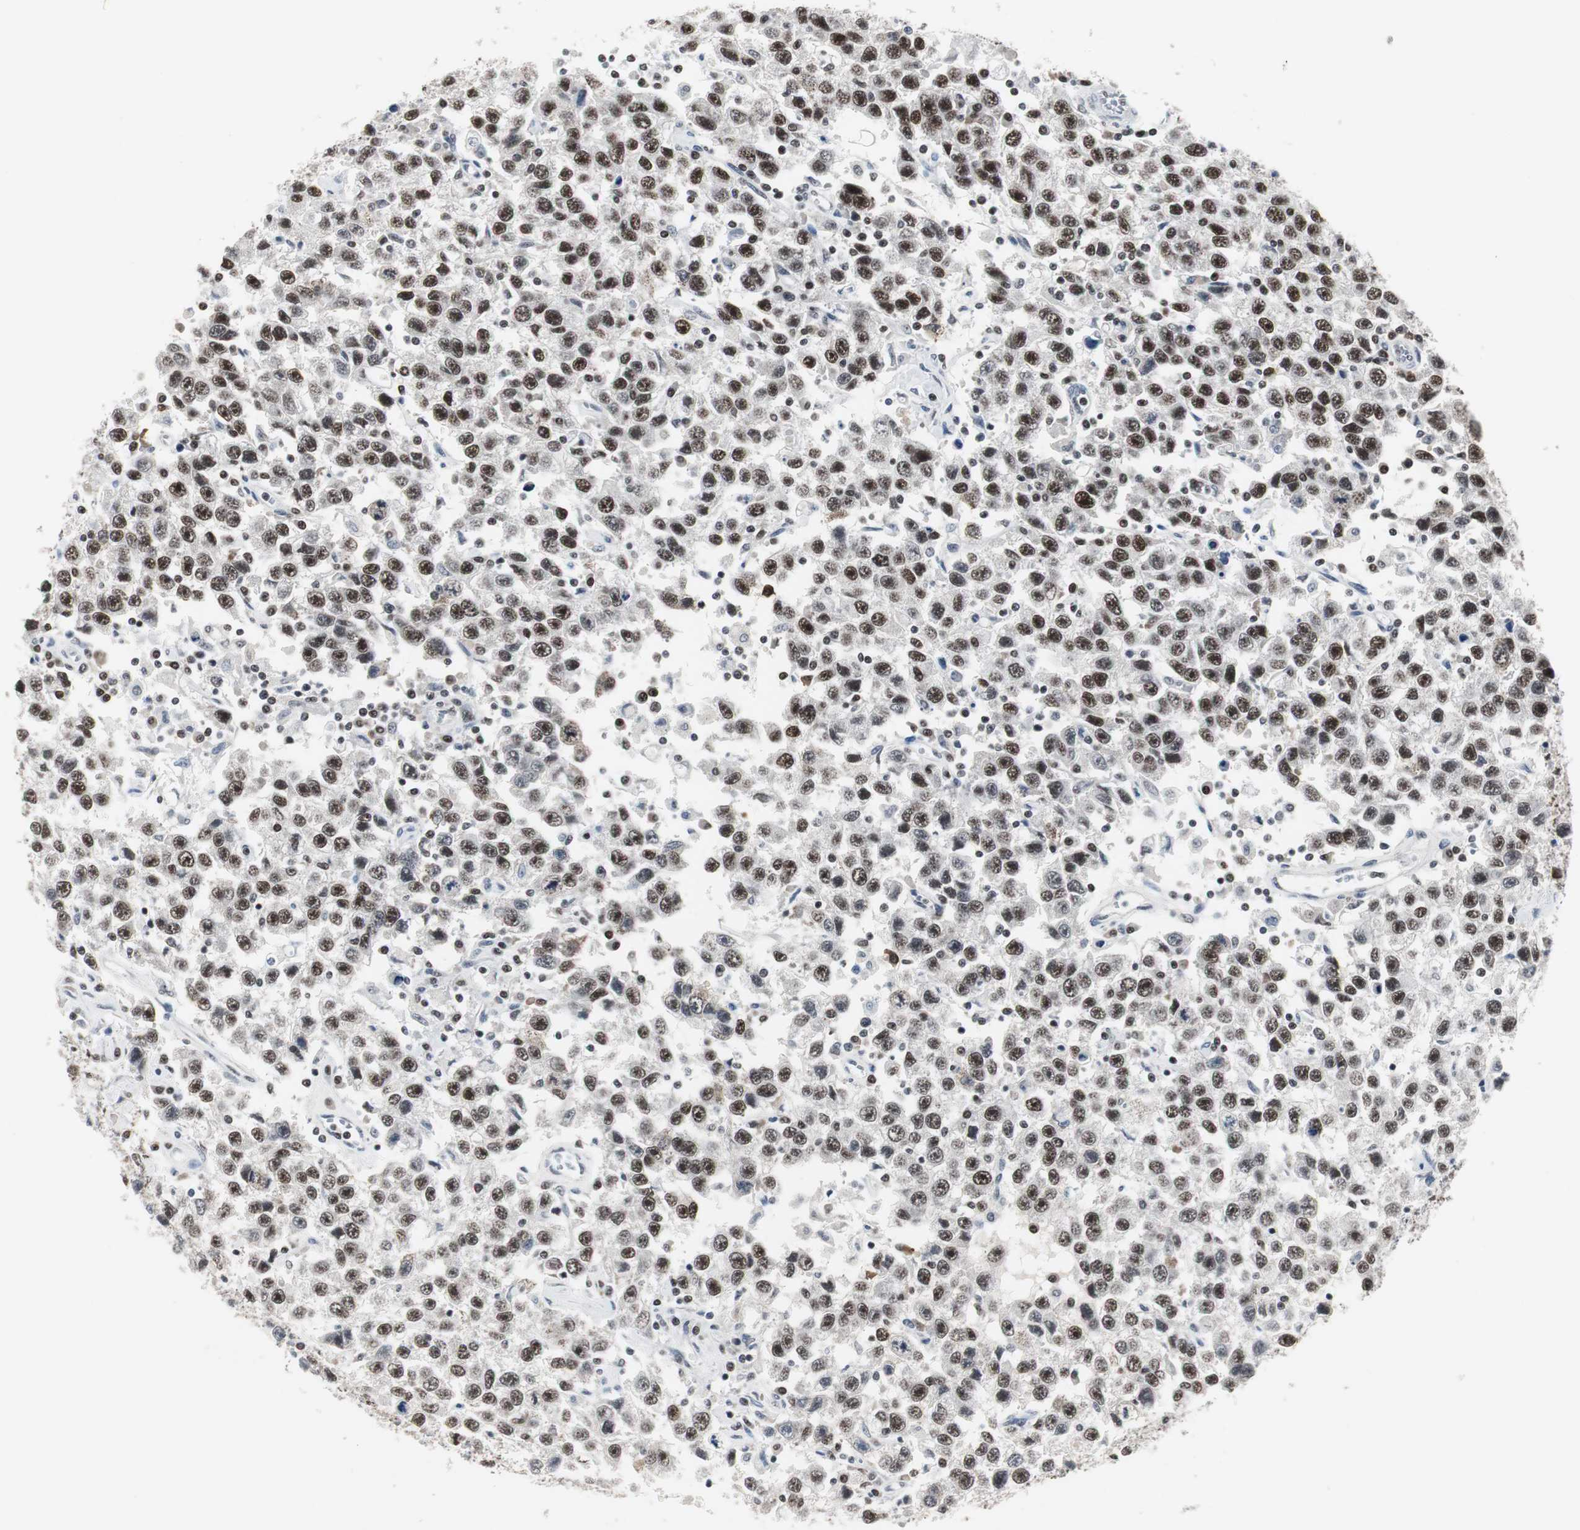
{"staining": {"intensity": "strong", "quantity": ">75%", "location": "nuclear"}, "tissue": "testis cancer", "cell_type": "Tumor cells", "image_type": "cancer", "snomed": [{"axis": "morphology", "description": "Seminoma, NOS"}, {"axis": "topography", "description": "Testis"}], "caption": "Testis seminoma was stained to show a protein in brown. There is high levels of strong nuclear positivity in approximately >75% of tumor cells. The staining is performed using DAB brown chromogen to label protein expression. The nuclei are counter-stained blue using hematoxylin.", "gene": "RAD9A", "patient": {"sex": "male", "age": 41}}